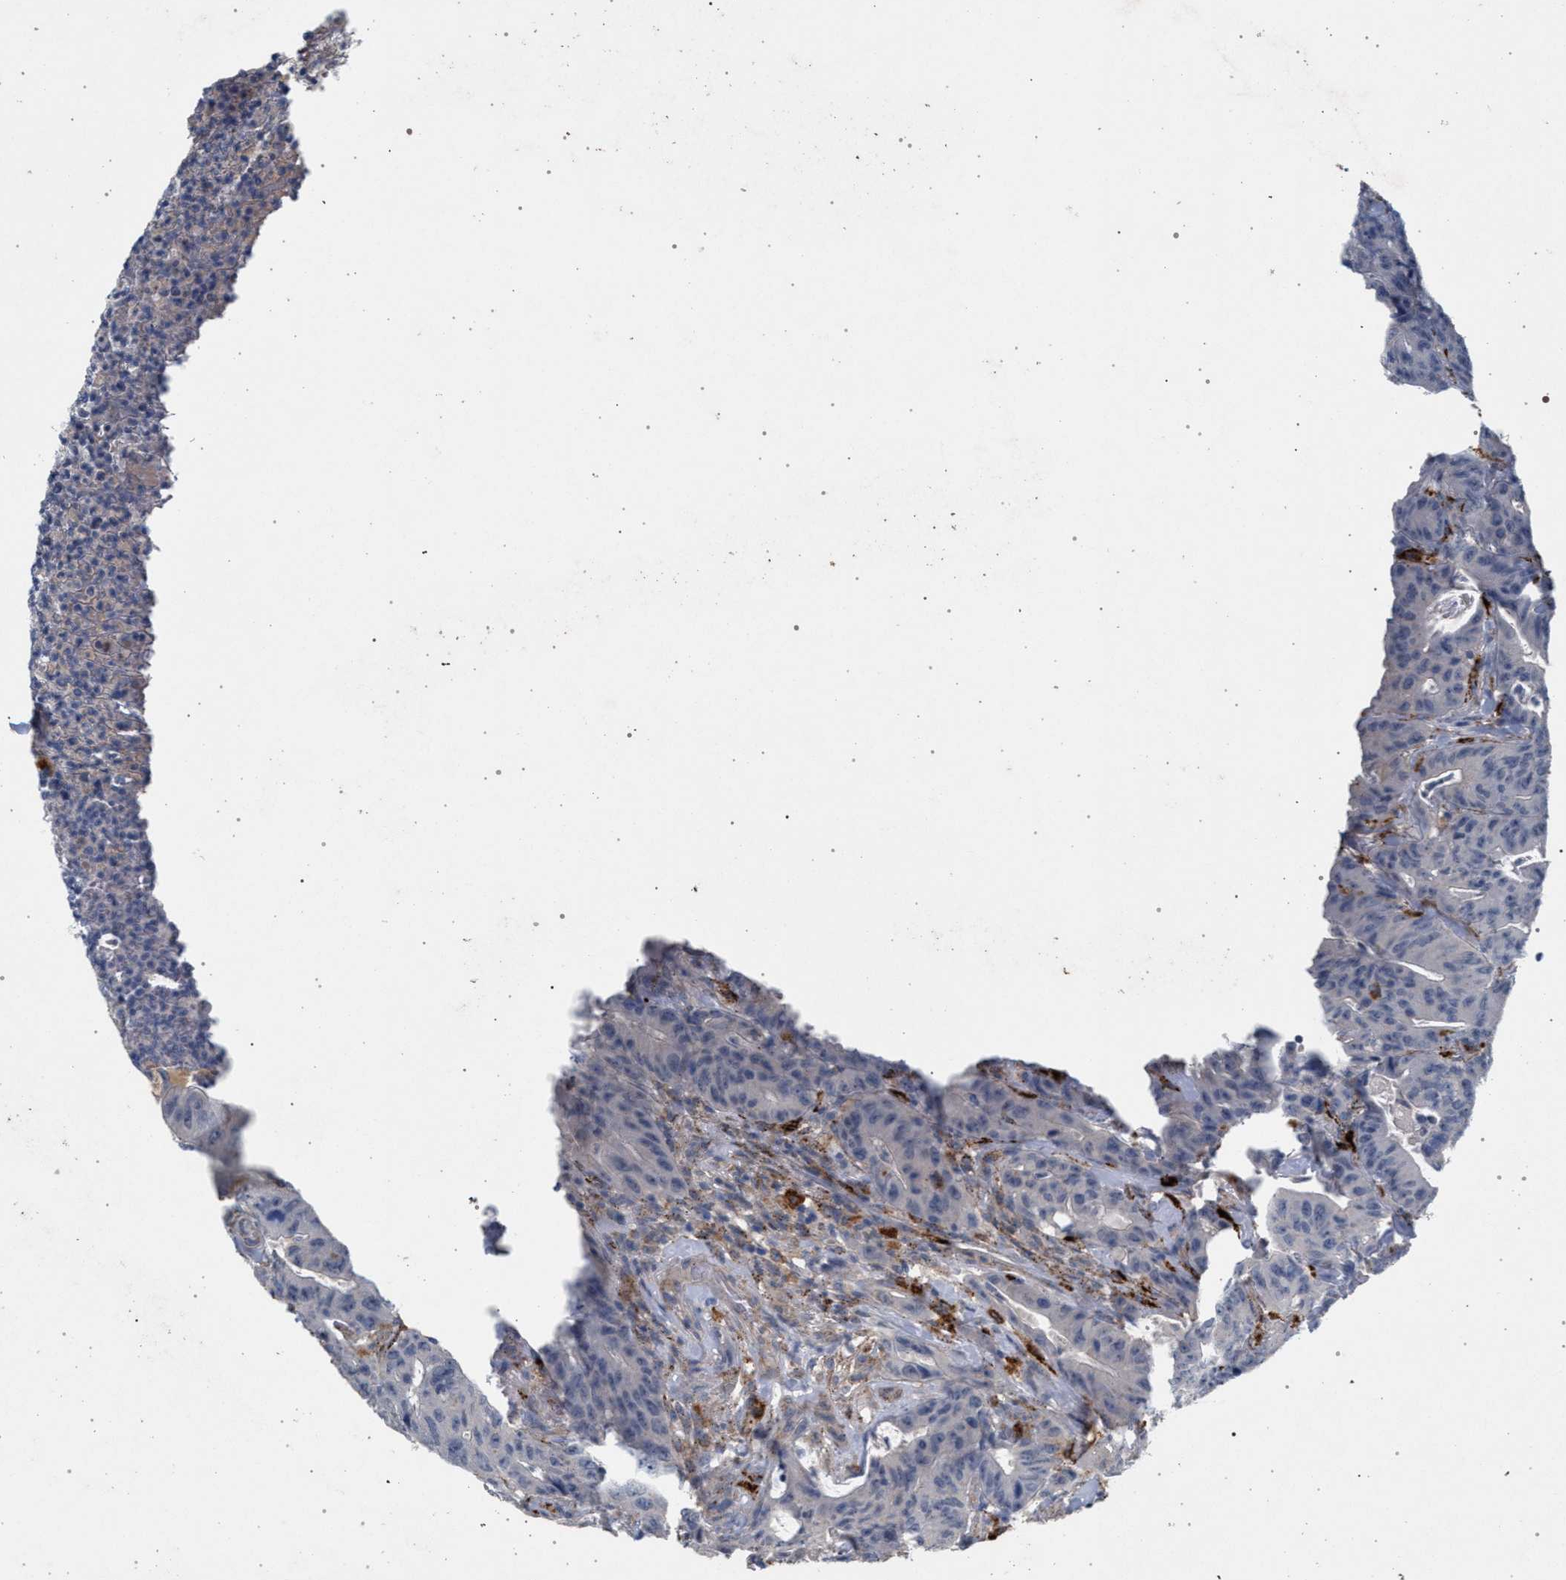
{"staining": {"intensity": "negative", "quantity": "none", "location": "none"}, "tissue": "colorectal cancer", "cell_type": "Tumor cells", "image_type": "cancer", "snomed": [{"axis": "morphology", "description": "Adenocarcinoma, NOS"}, {"axis": "topography", "description": "Colon"}], "caption": "The photomicrograph displays no significant expression in tumor cells of adenocarcinoma (colorectal).", "gene": "MAMDC2", "patient": {"sex": "male", "age": 45}}